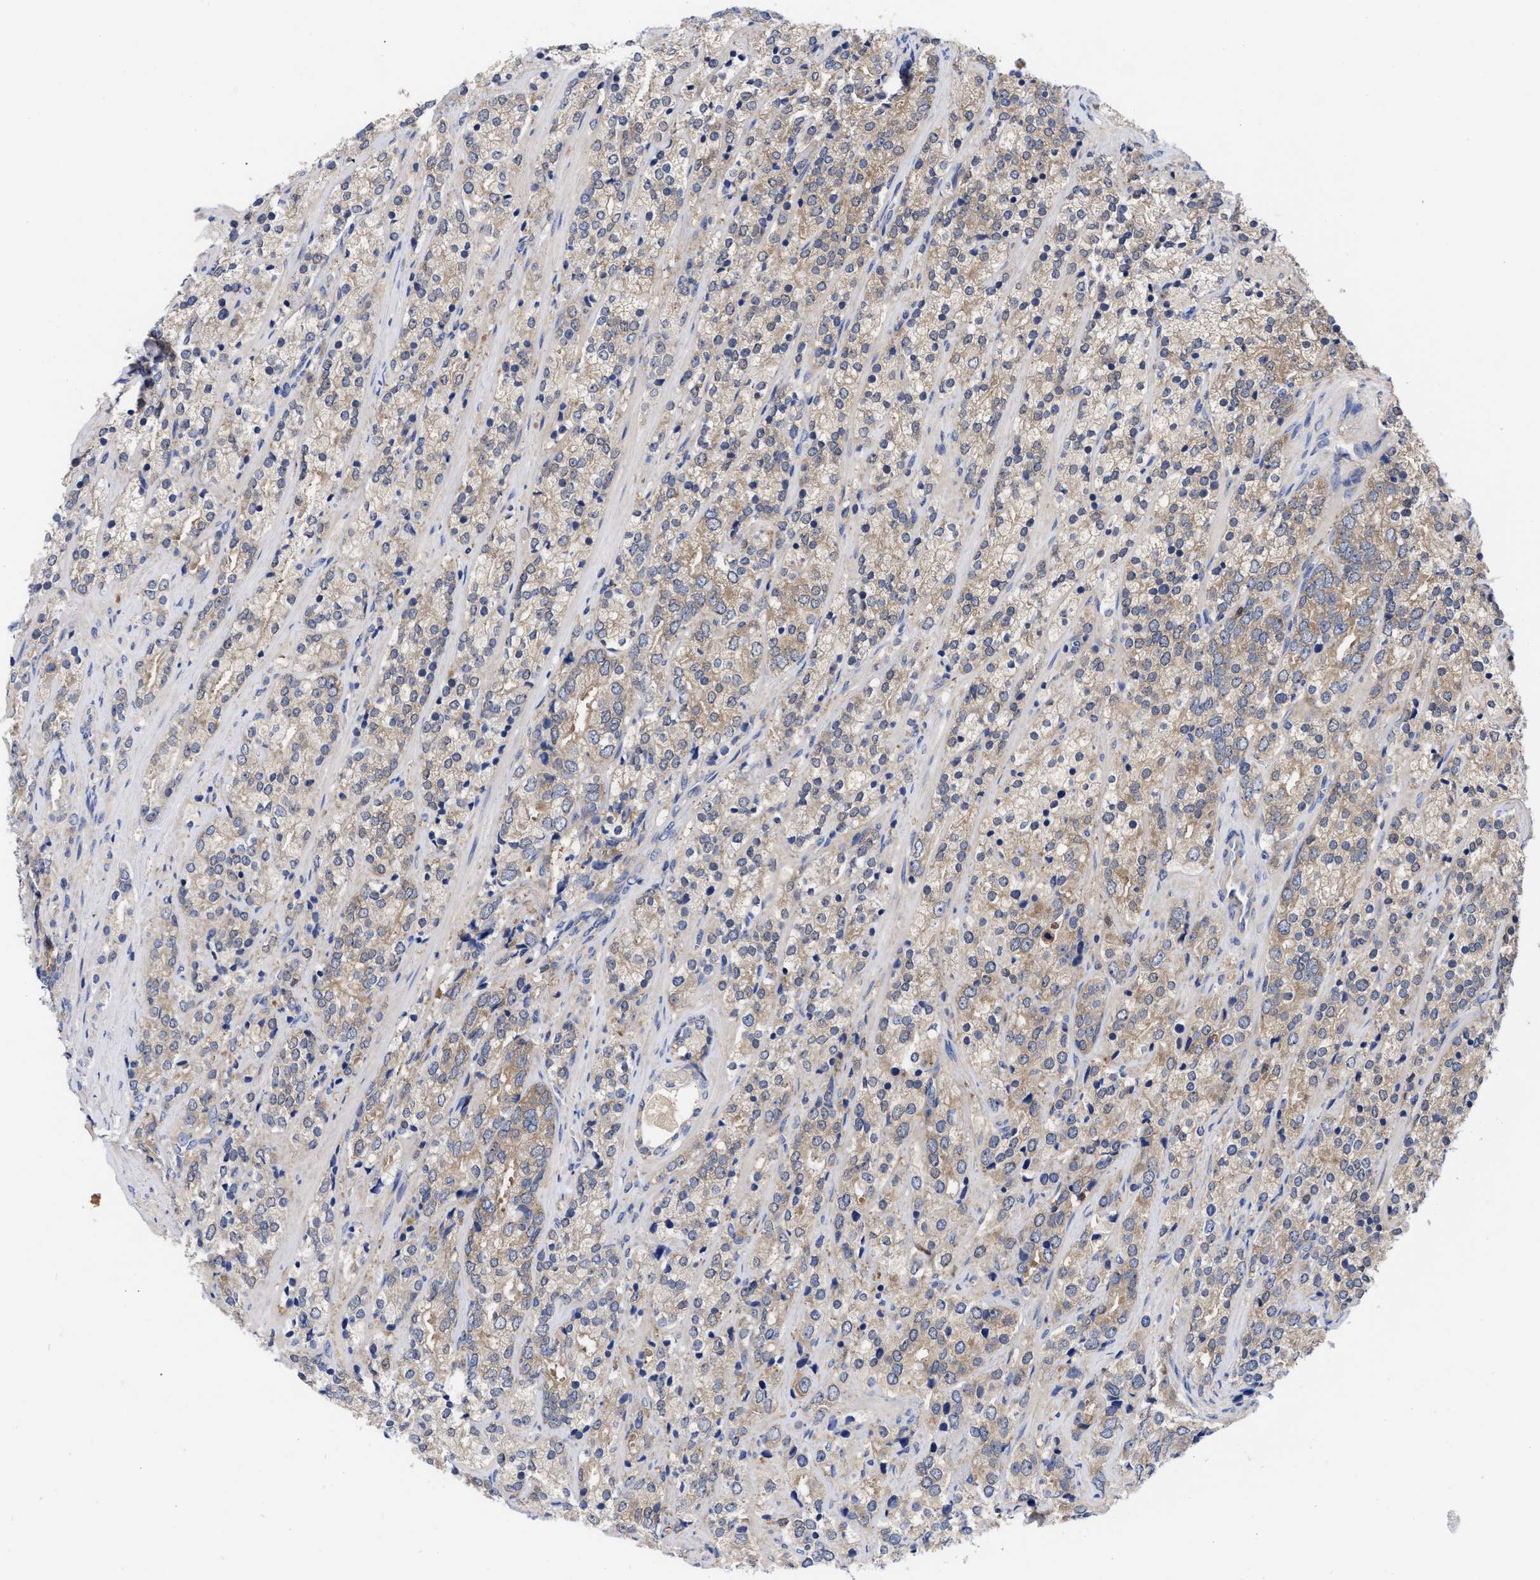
{"staining": {"intensity": "moderate", "quantity": ">75%", "location": "cytoplasmic/membranous"}, "tissue": "prostate cancer", "cell_type": "Tumor cells", "image_type": "cancer", "snomed": [{"axis": "morphology", "description": "Adenocarcinoma, High grade"}, {"axis": "topography", "description": "Prostate"}], "caption": "DAB (3,3'-diaminobenzidine) immunohistochemical staining of prostate adenocarcinoma (high-grade) reveals moderate cytoplasmic/membranous protein staining in approximately >75% of tumor cells. The staining was performed using DAB (3,3'-diaminobenzidine), with brown indicating positive protein expression. Nuclei are stained blue with hematoxylin.", "gene": "RBKS", "patient": {"sex": "male", "age": 71}}